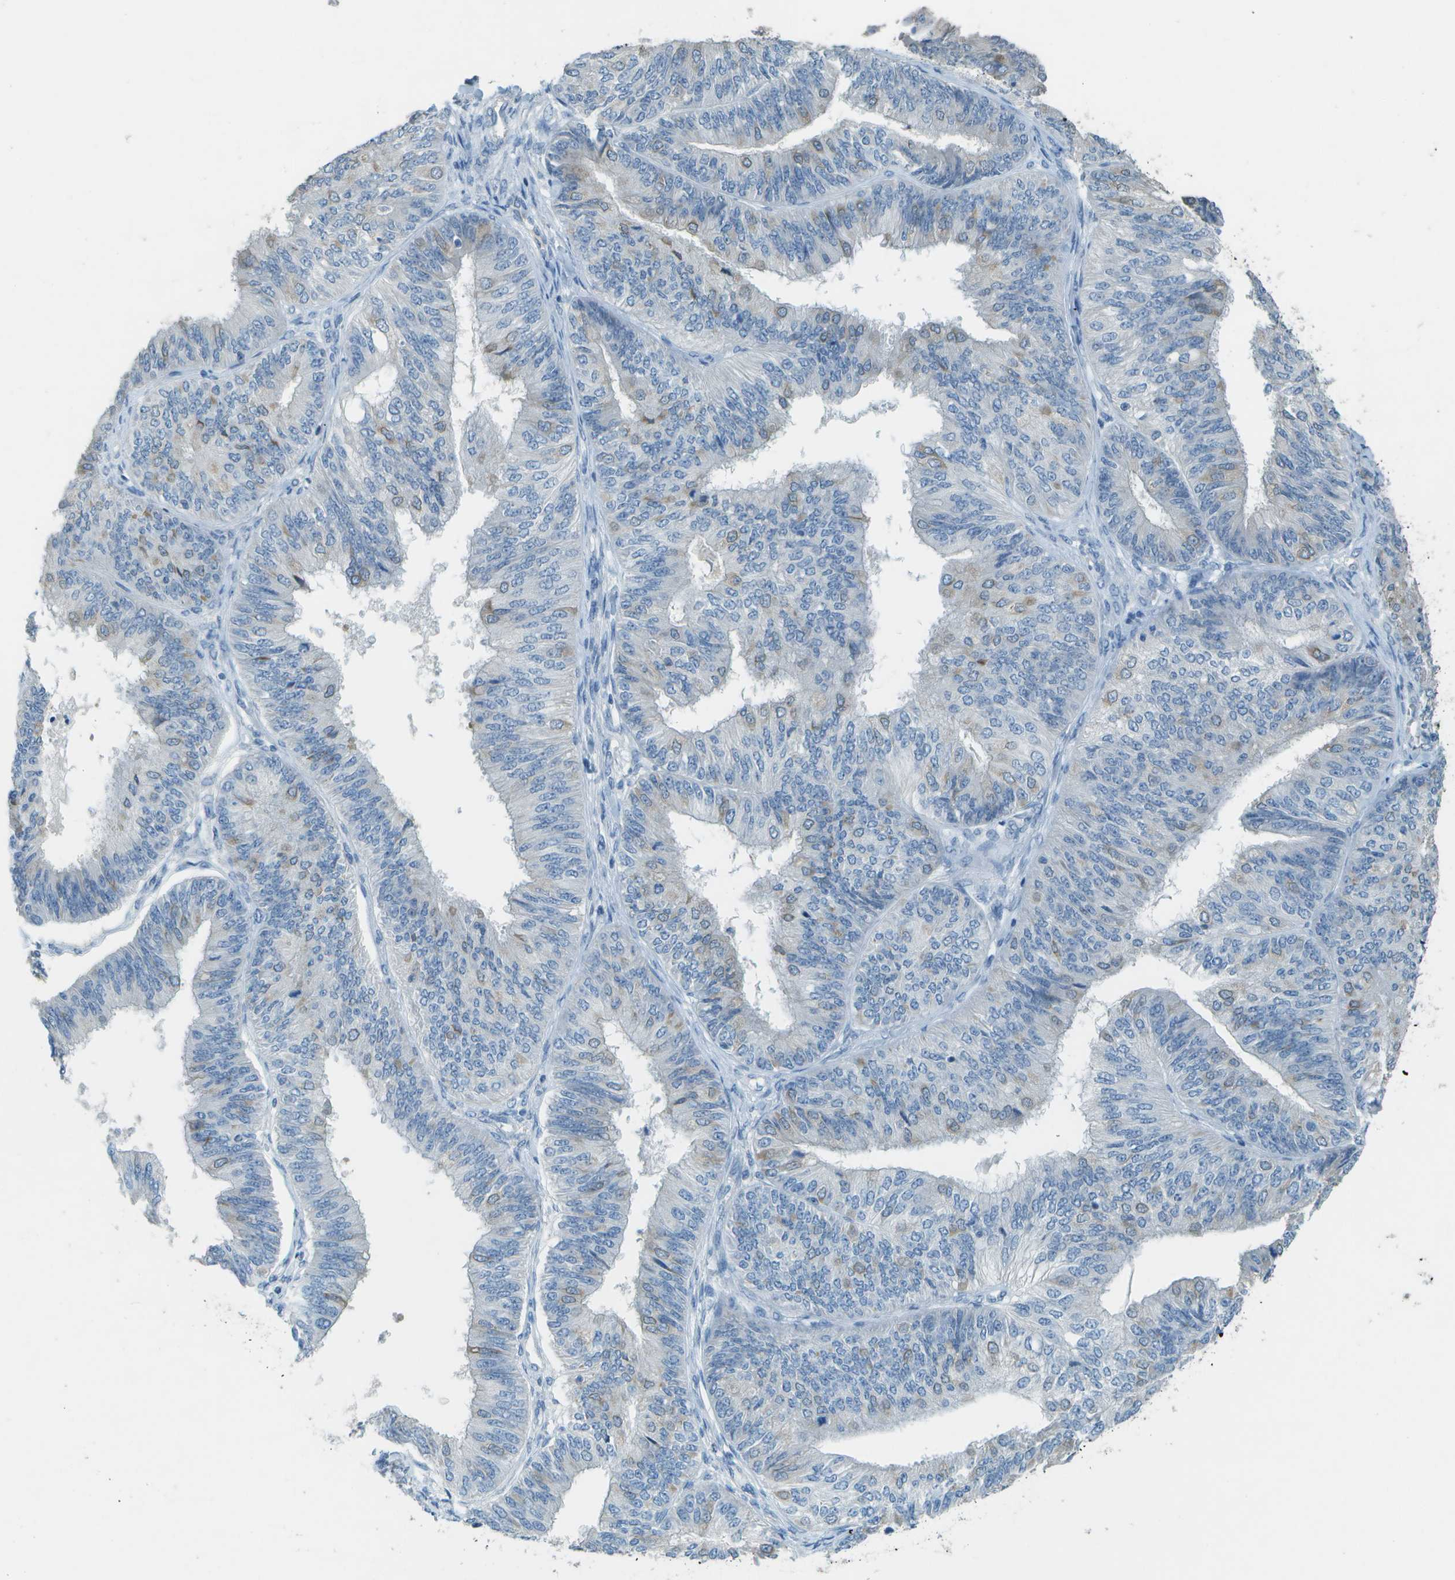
{"staining": {"intensity": "weak", "quantity": "<25%", "location": "cytoplasmic/membranous"}, "tissue": "endometrial cancer", "cell_type": "Tumor cells", "image_type": "cancer", "snomed": [{"axis": "morphology", "description": "Adenocarcinoma, NOS"}, {"axis": "topography", "description": "Endometrium"}], "caption": "Tumor cells are negative for brown protein staining in endometrial cancer.", "gene": "LGI2", "patient": {"sex": "female", "age": 58}}